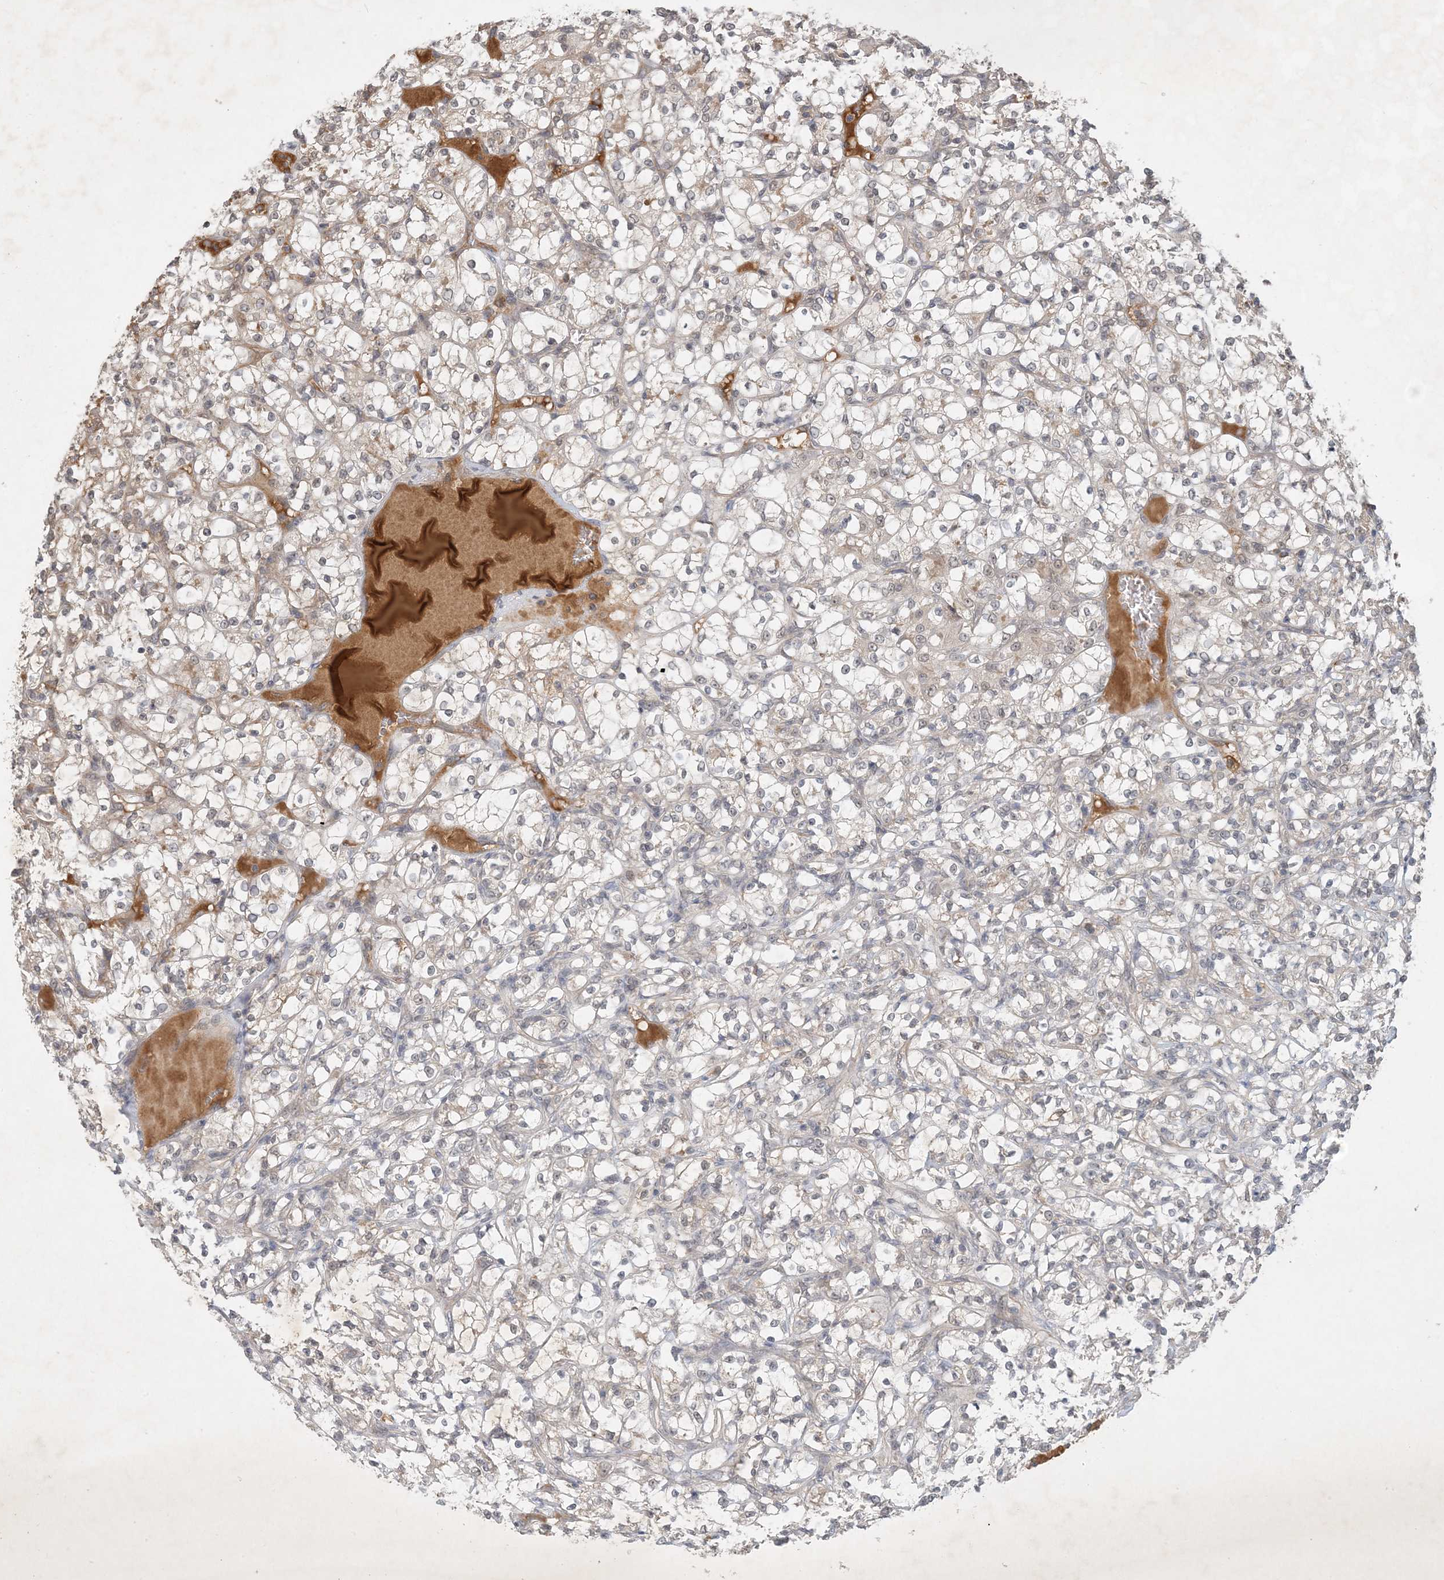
{"staining": {"intensity": "negative", "quantity": "none", "location": "none"}, "tissue": "renal cancer", "cell_type": "Tumor cells", "image_type": "cancer", "snomed": [{"axis": "morphology", "description": "Adenocarcinoma, NOS"}, {"axis": "topography", "description": "Kidney"}], "caption": "This is an immunohistochemistry (IHC) micrograph of renal cancer (adenocarcinoma). There is no expression in tumor cells.", "gene": "ZCCHC4", "patient": {"sex": "female", "age": 69}}